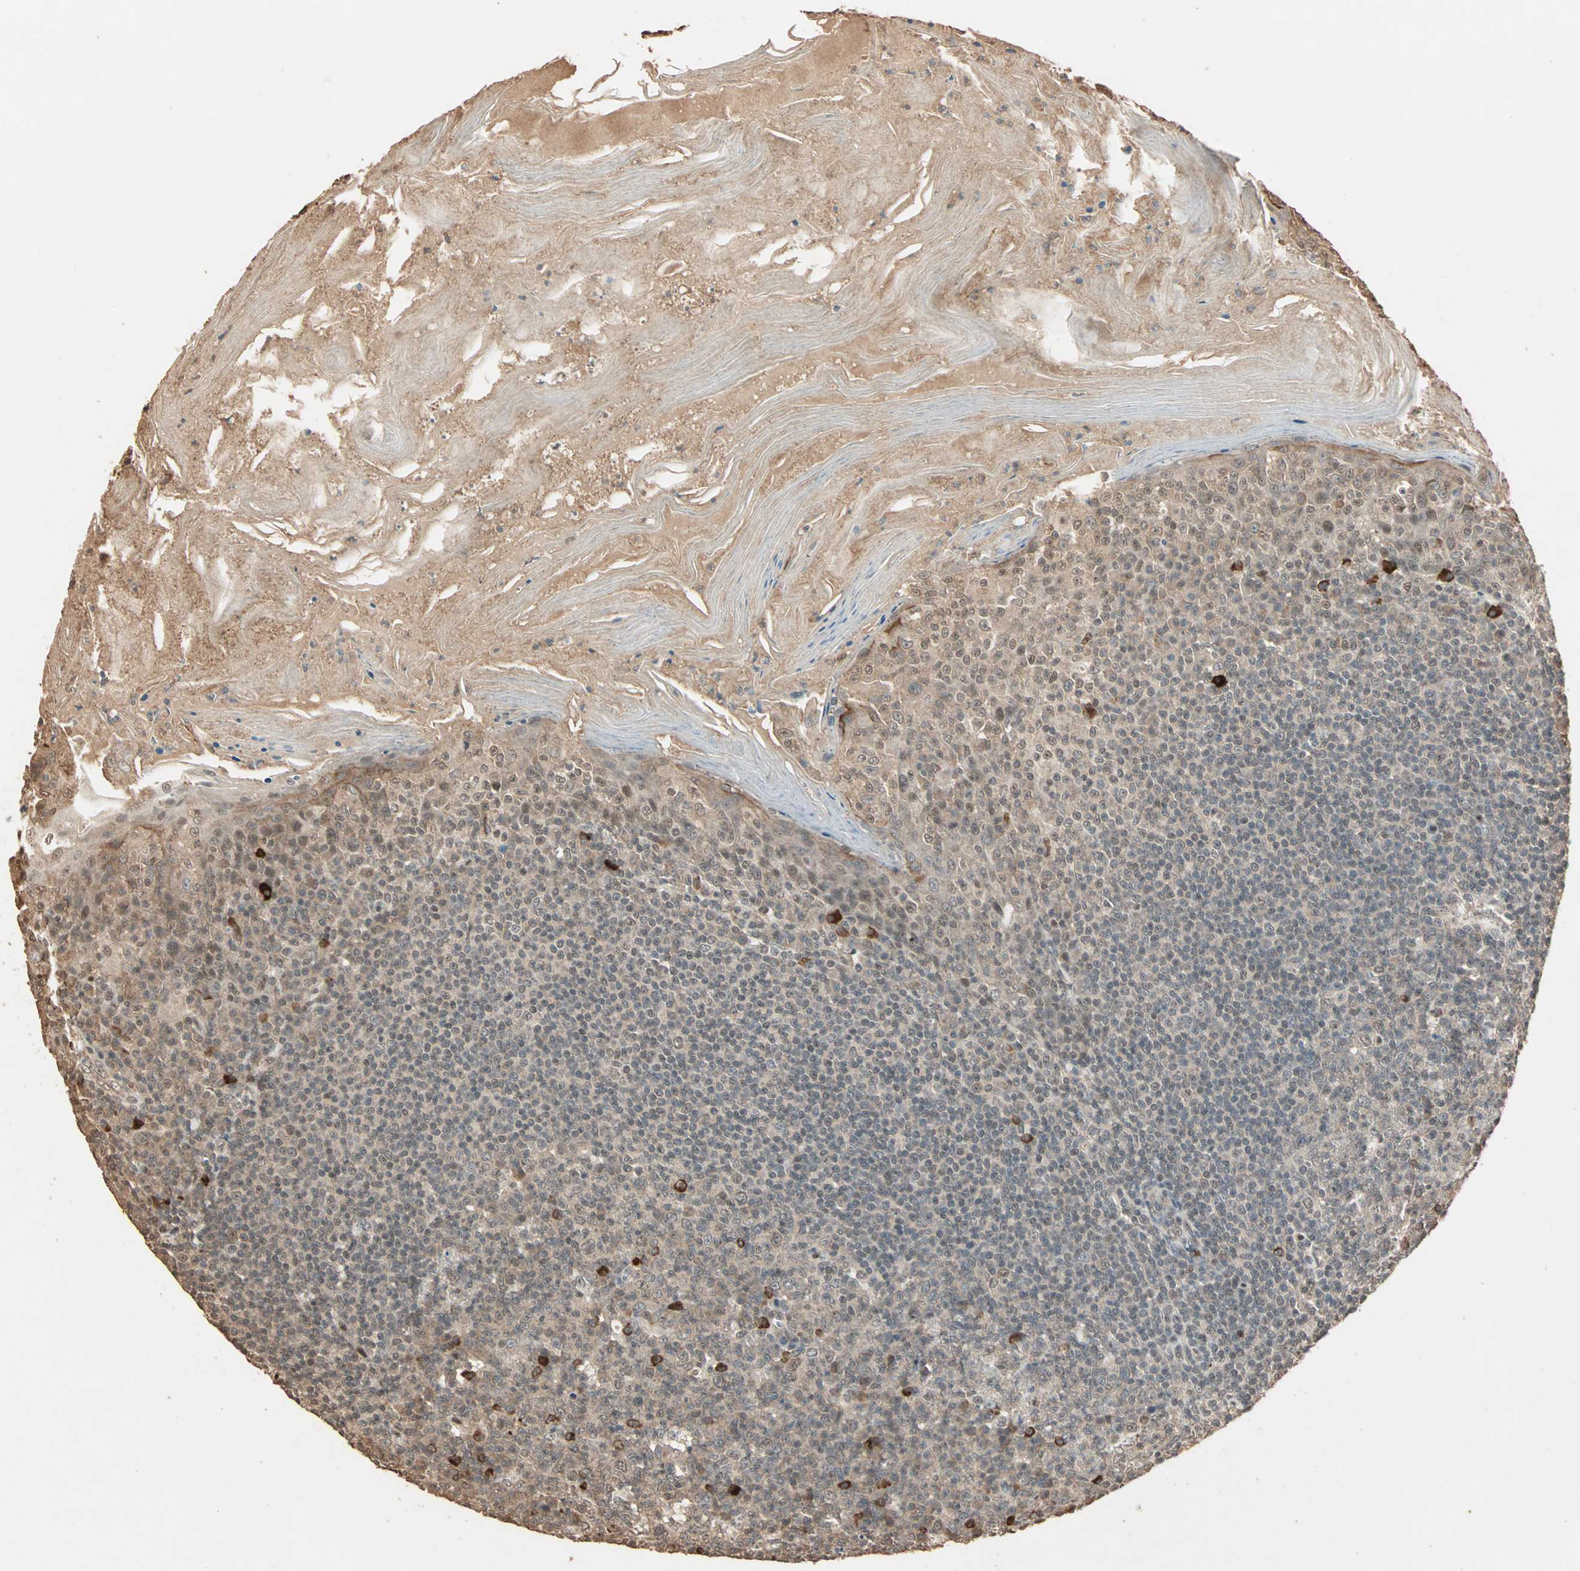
{"staining": {"intensity": "moderate", "quantity": ">75%", "location": "cytoplasmic/membranous"}, "tissue": "tonsil", "cell_type": "Germinal center cells", "image_type": "normal", "snomed": [{"axis": "morphology", "description": "Normal tissue, NOS"}, {"axis": "topography", "description": "Tonsil"}], "caption": "The image displays immunohistochemical staining of unremarkable tonsil. There is moderate cytoplasmic/membranous positivity is seen in about >75% of germinal center cells. (DAB = brown stain, brightfield microscopy at high magnification).", "gene": "ZBTB33", "patient": {"sex": "male", "age": 31}}